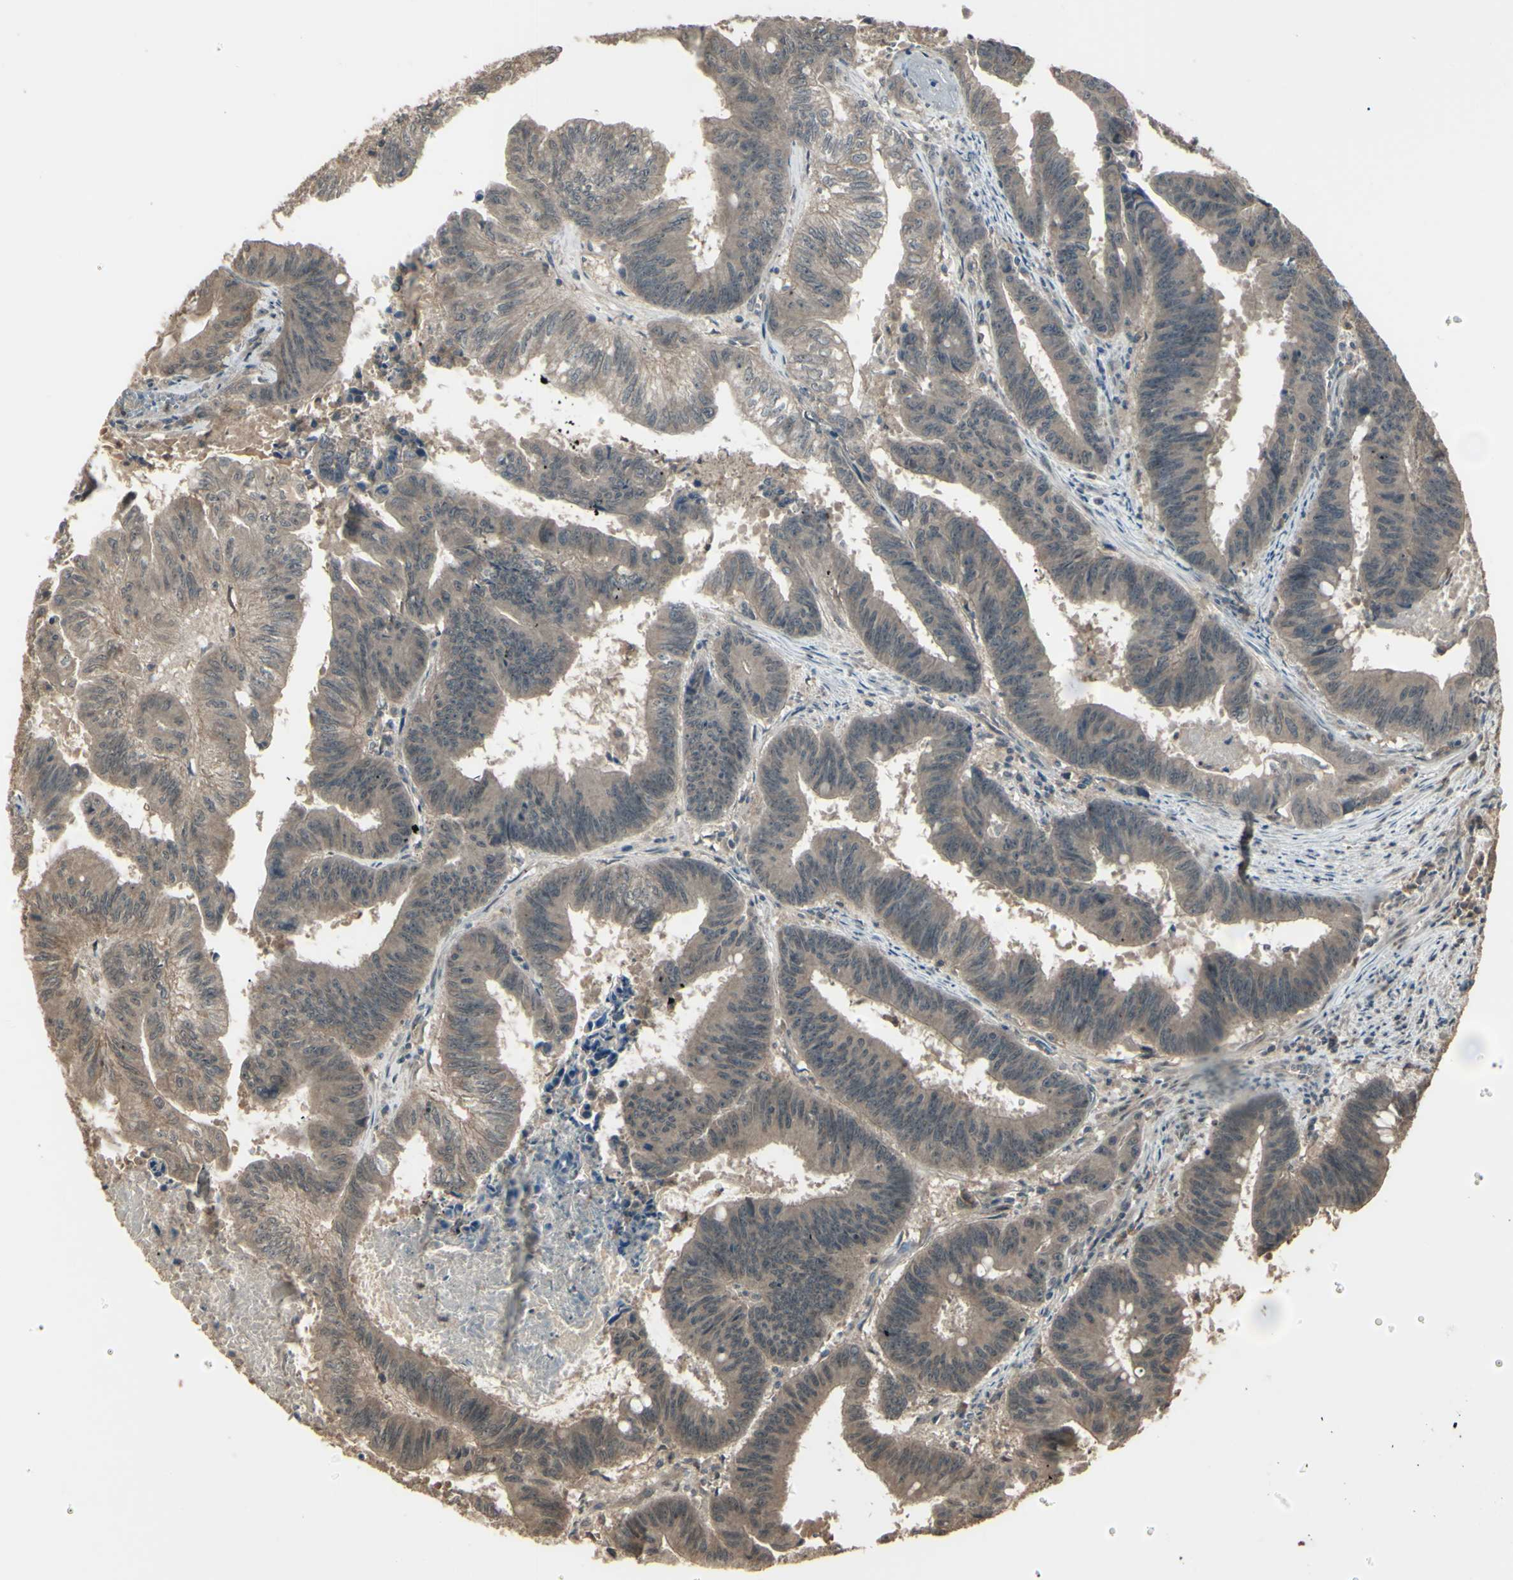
{"staining": {"intensity": "moderate", "quantity": ">75%", "location": "cytoplasmic/membranous"}, "tissue": "colorectal cancer", "cell_type": "Tumor cells", "image_type": "cancer", "snomed": [{"axis": "morphology", "description": "Adenocarcinoma, NOS"}, {"axis": "topography", "description": "Colon"}], "caption": "A medium amount of moderate cytoplasmic/membranous positivity is present in approximately >75% of tumor cells in colorectal cancer (adenocarcinoma) tissue. (Brightfield microscopy of DAB IHC at high magnification).", "gene": "GNAS", "patient": {"sex": "male", "age": 45}}